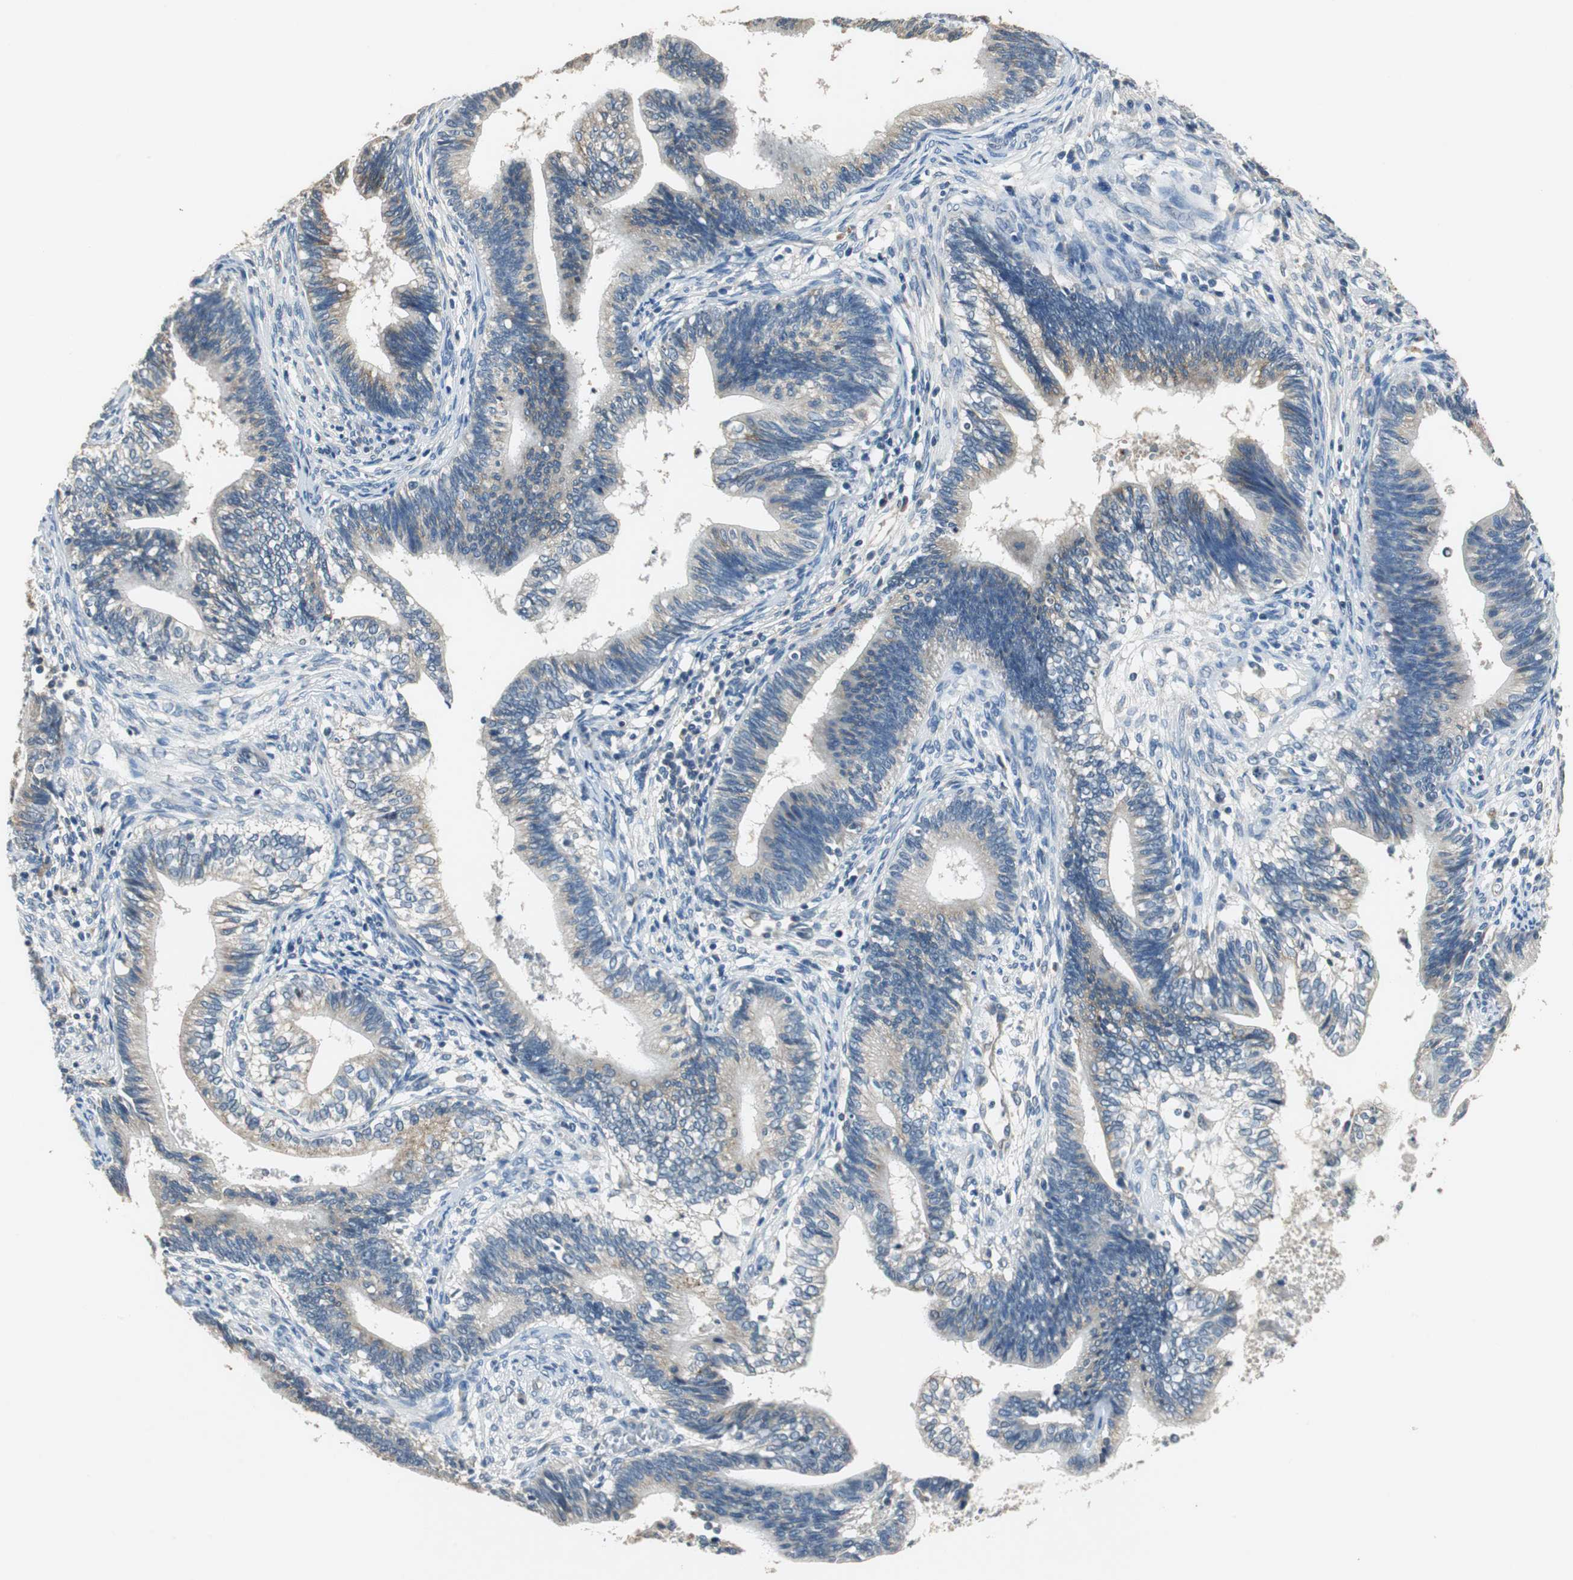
{"staining": {"intensity": "weak", "quantity": "<25%", "location": "cytoplasmic/membranous"}, "tissue": "cervical cancer", "cell_type": "Tumor cells", "image_type": "cancer", "snomed": [{"axis": "morphology", "description": "Adenocarcinoma, NOS"}, {"axis": "topography", "description": "Cervix"}], "caption": "Immunohistochemistry histopathology image of neoplastic tissue: human cervical adenocarcinoma stained with DAB shows no significant protein staining in tumor cells.", "gene": "MTIF2", "patient": {"sex": "female", "age": 44}}